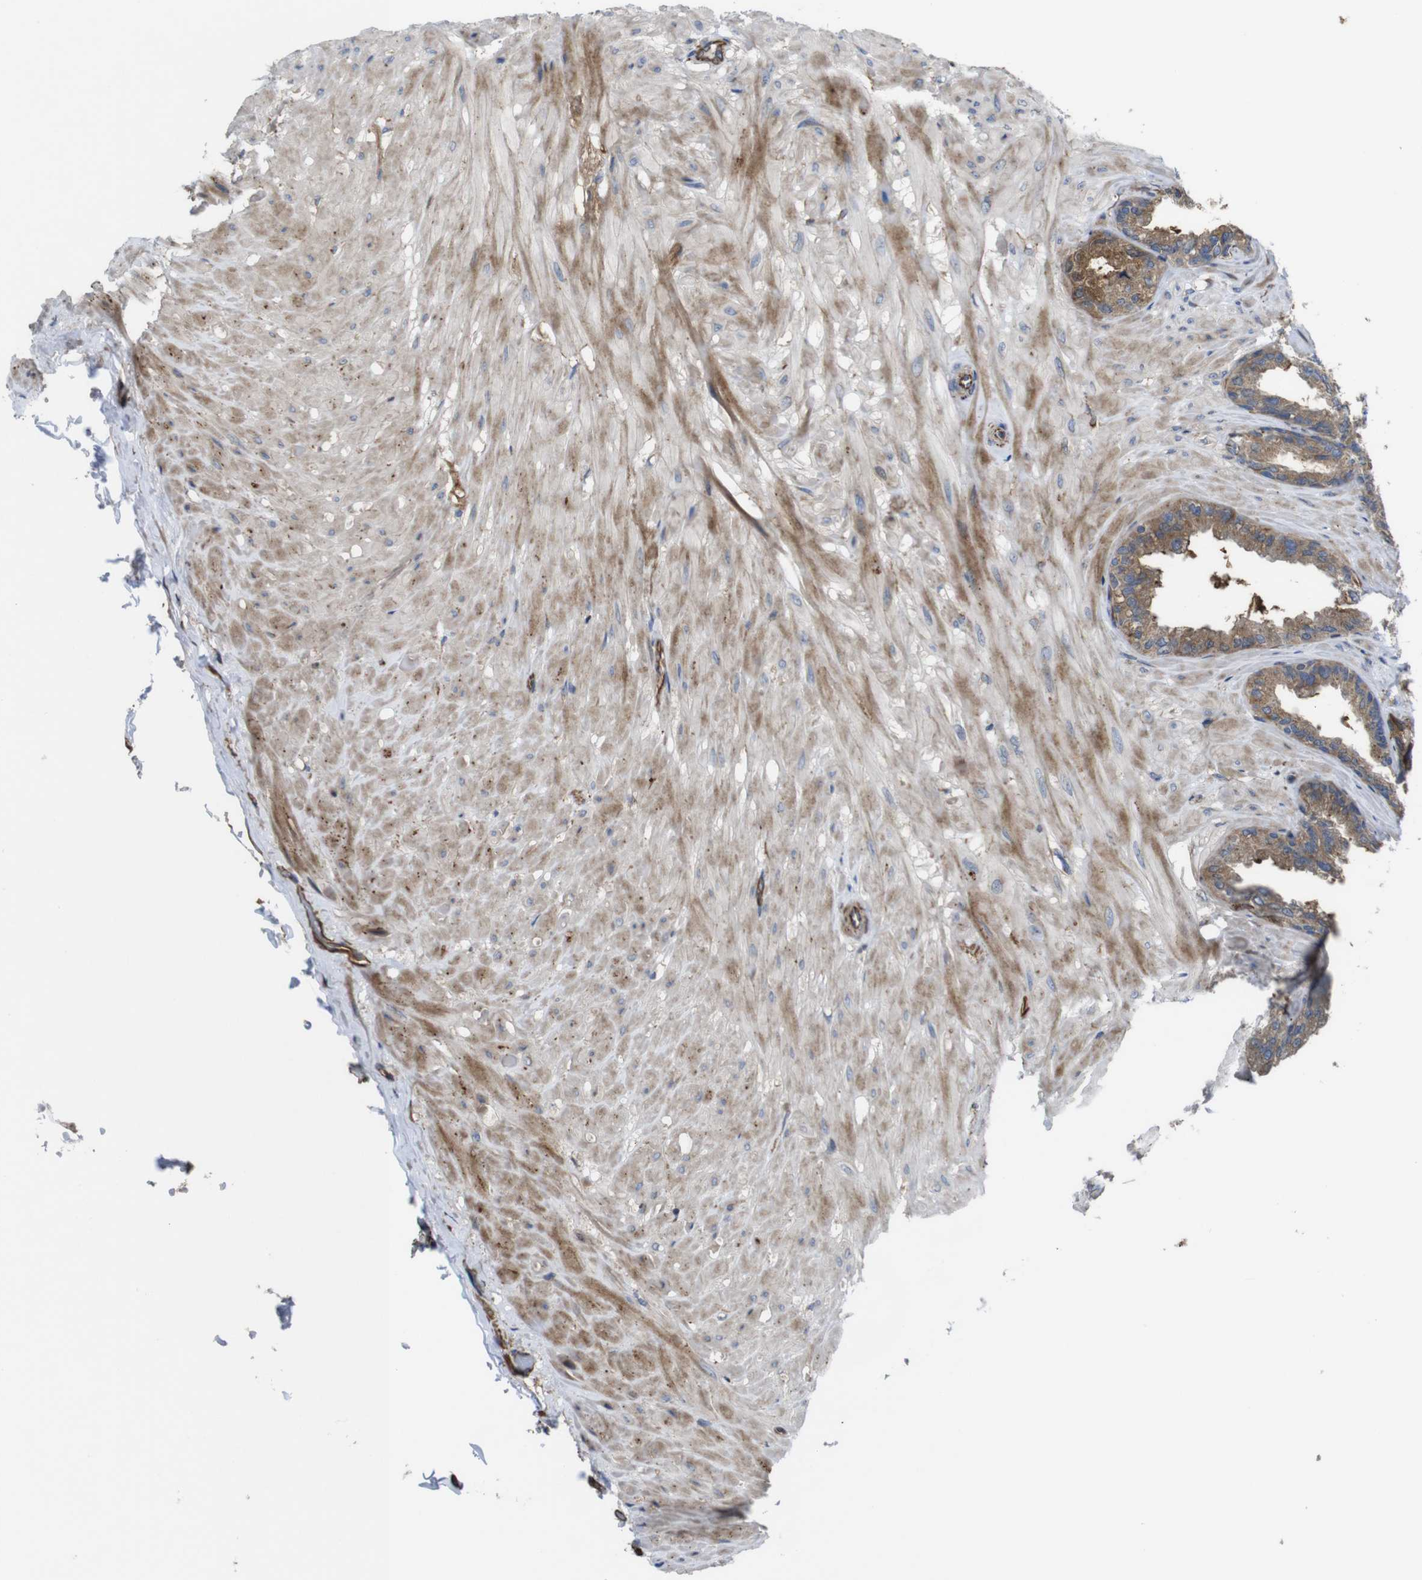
{"staining": {"intensity": "moderate", "quantity": ">75%", "location": "cytoplasmic/membranous"}, "tissue": "seminal vesicle", "cell_type": "Glandular cells", "image_type": "normal", "snomed": [{"axis": "morphology", "description": "Normal tissue, NOS"}, {"axis": "topography", "description": "Seminal veicle"}], "caption": "A histopathology image of human seminal vesicle stained for a protein exhibits moderate cytoplasmic/membranous brown staining in glandular cells. (brown staining indicates protein expression, while blue staining denotes nuclei).", "gene": "POMK", "patient": {"sex": "male", "age": 46}}